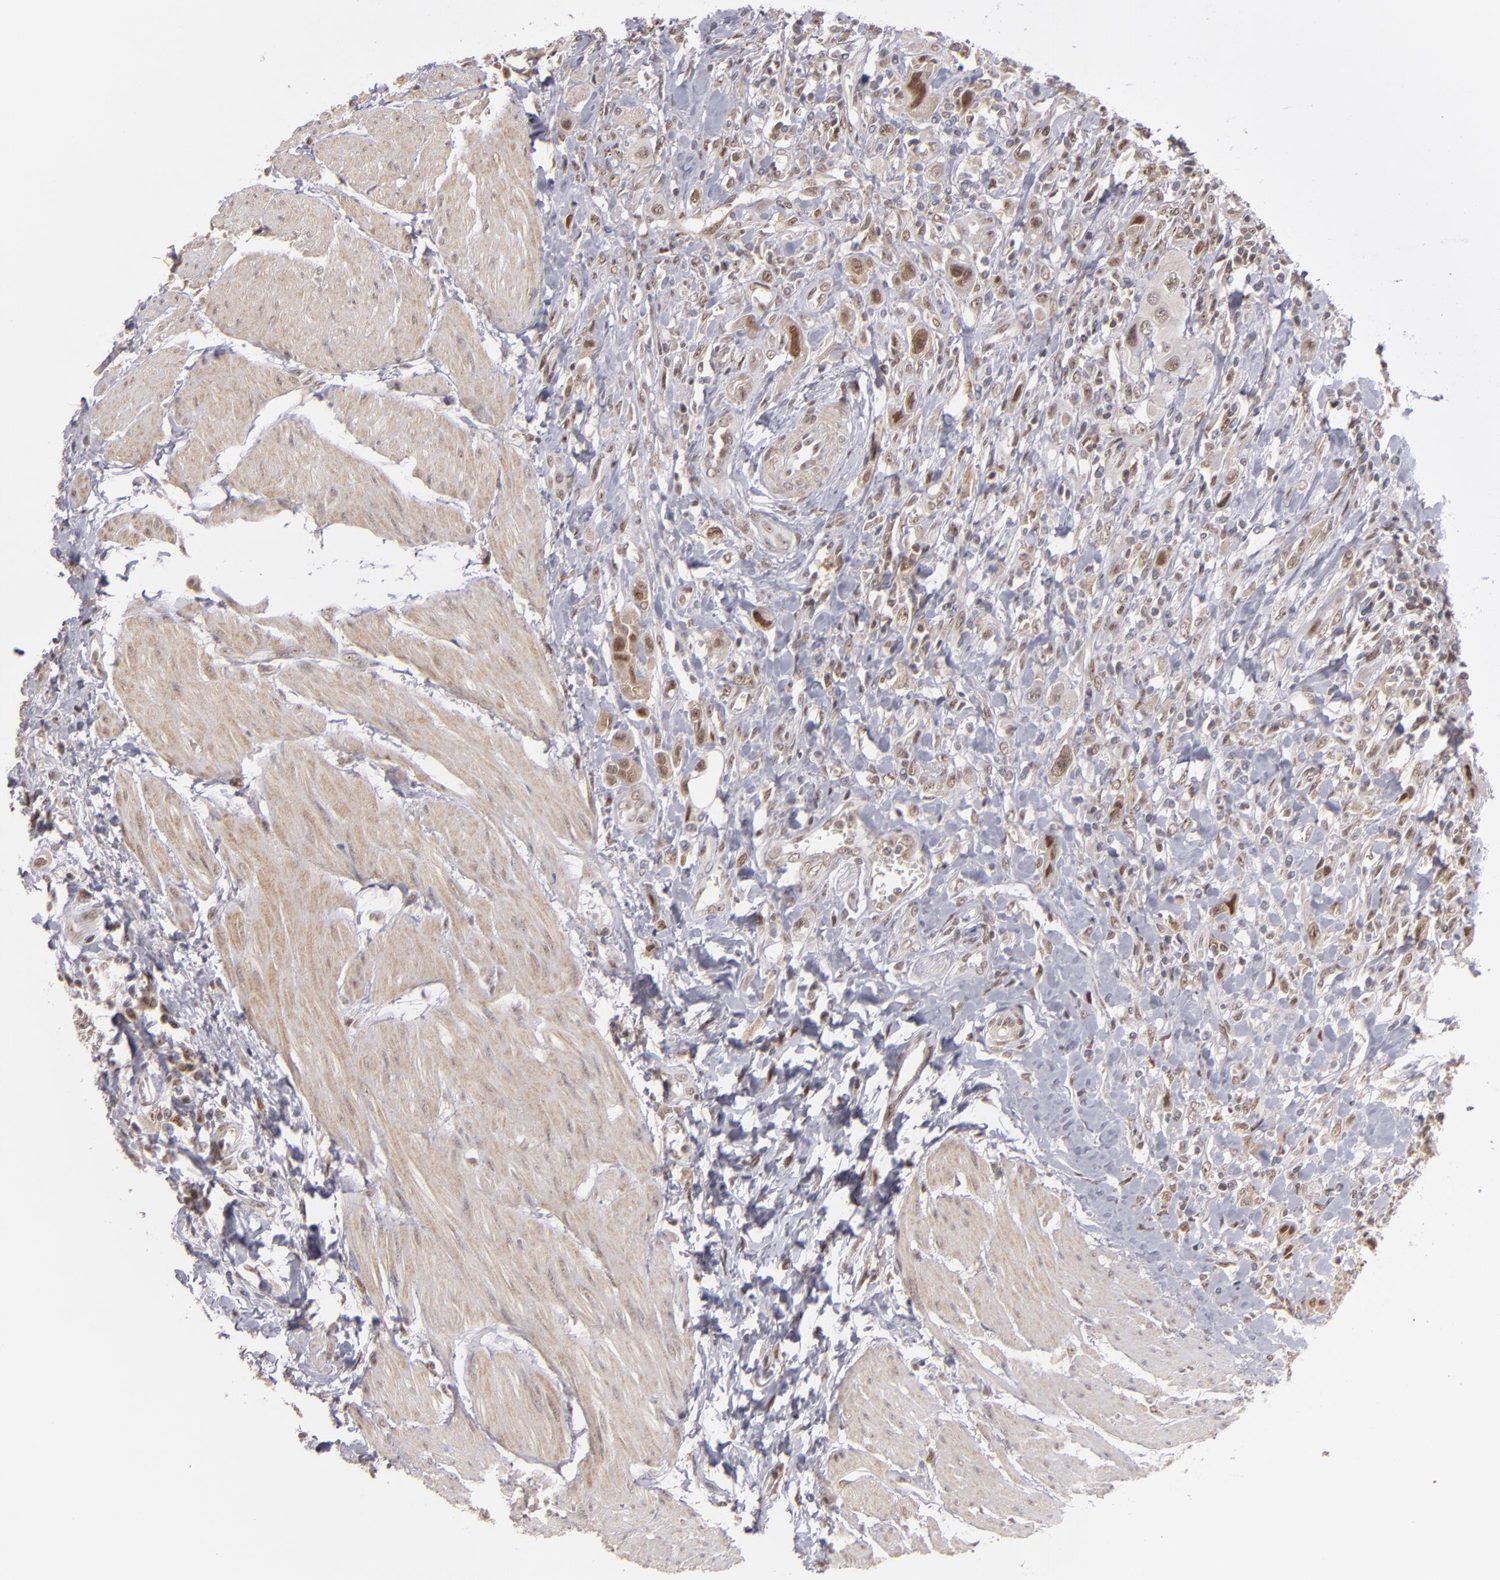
{"staining": {"intensity": "moderate", "quantity": "25%-75%", "location": "nuclear"}, "tissue": "urothelial cancer", "cell_type": "Tumor cells", "image_type": "cancer", "snomed": [{"axis": "morphology", "description": "Urothelial carcinoma, High grade"}, {"axis": "topography", "description": "Urinary bladder"}], "caption": "Tumor cells exhibit medium levels of moderate nuclear positivity in approximately 25%-75% of cells in human urothelial carcinoma (high-grade).", "gene": "ZNF234", "patient": {"sex": "male", "age": 50}}